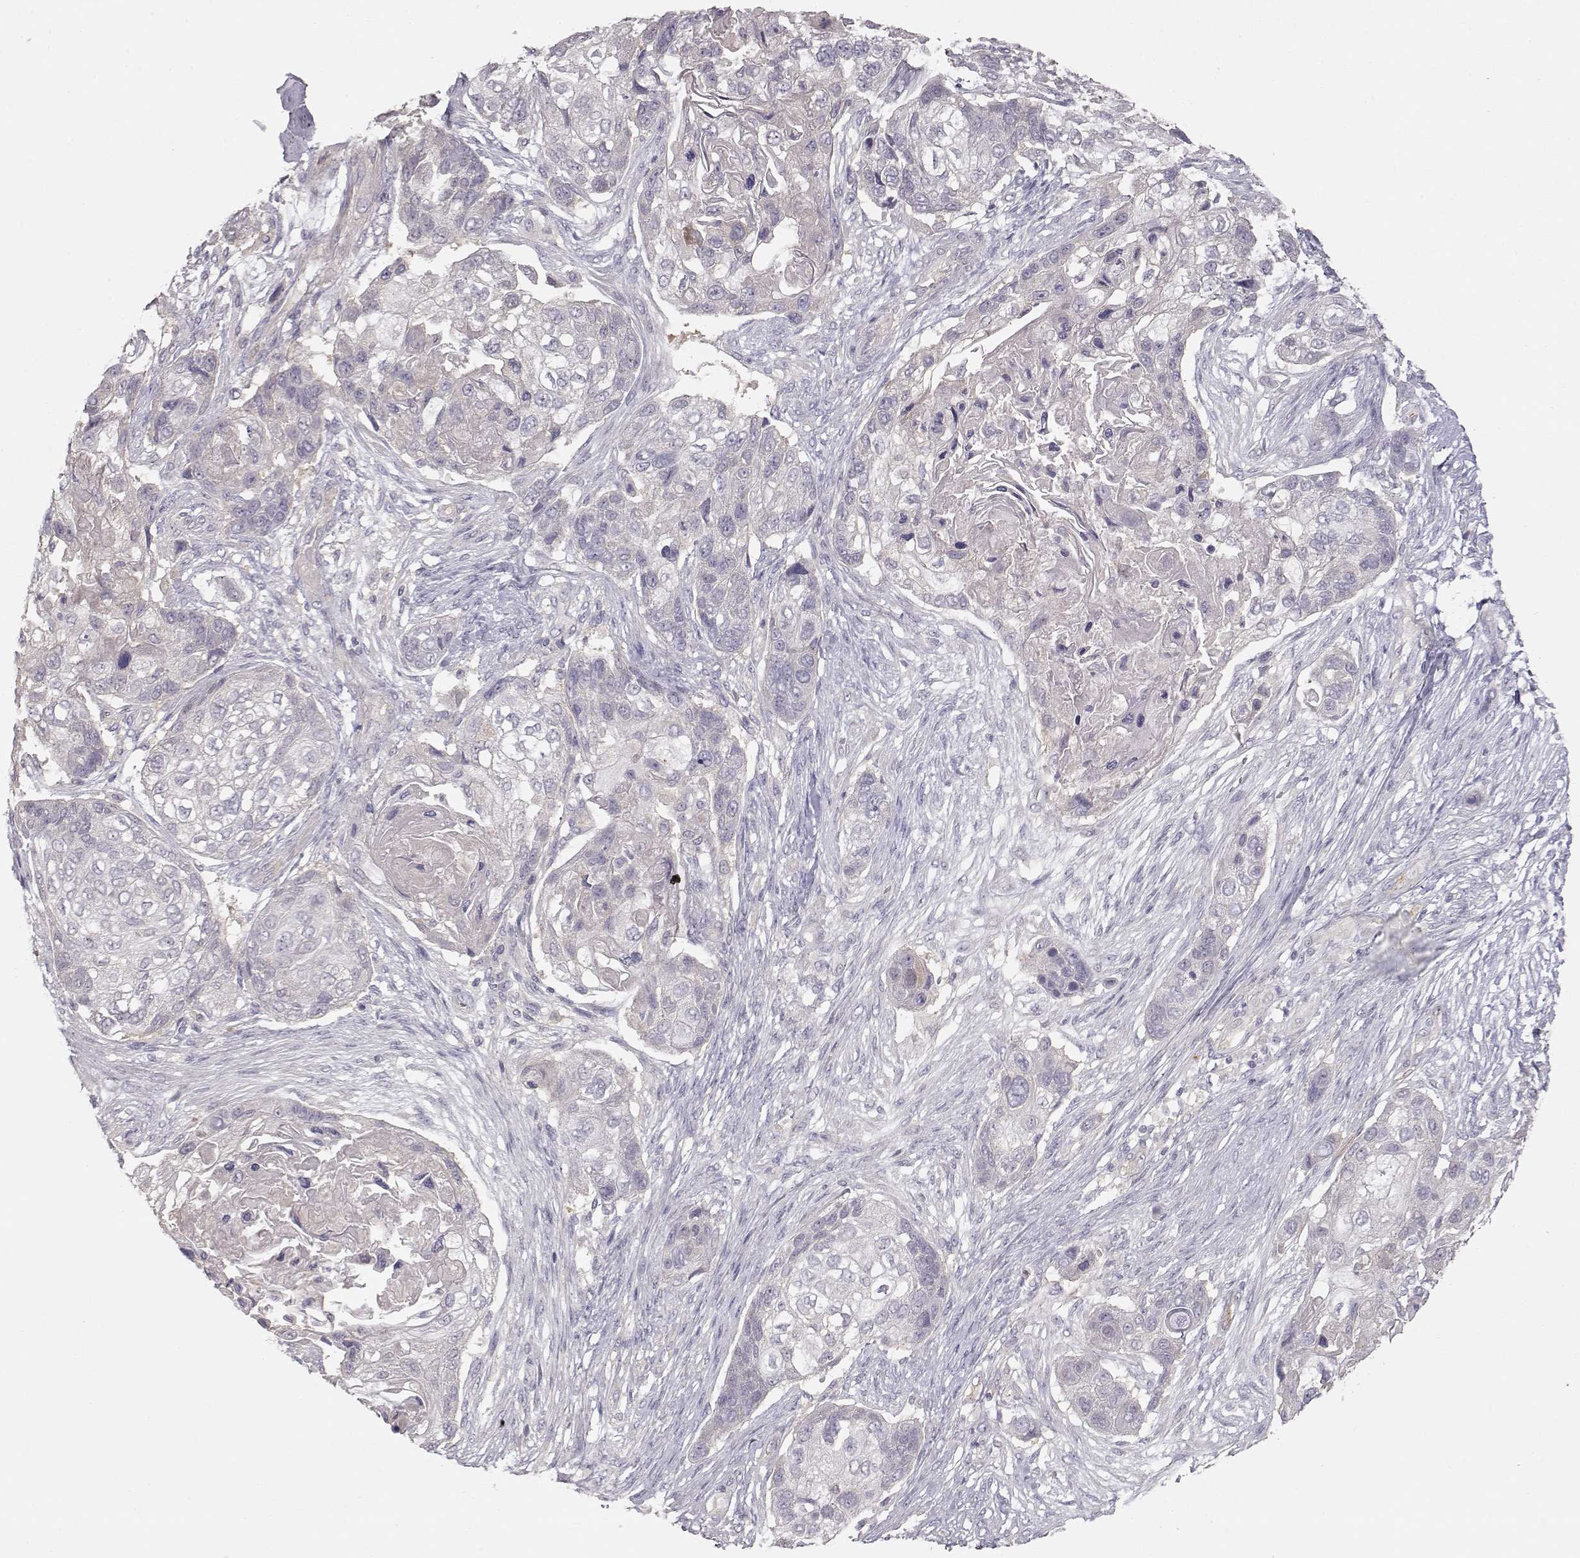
{"staining": {"intensity": "negative", "quantity": "none", "location": "none"}, "tissue": "lung cancer", "cell_type": "Tumor cells", "image_type": "cancer", "snomed": [{"axis": "morphology", "description": "Squamous cell carcinoma, NOS"}, {"axis": "topography", "description": "Lung"}], "caption": "IHC of lung squamous cell carcinoma reveals no positivity in tumor cells.", "gene": "ARHGAP8", "patient": {"sex": "male", "age": 69}}